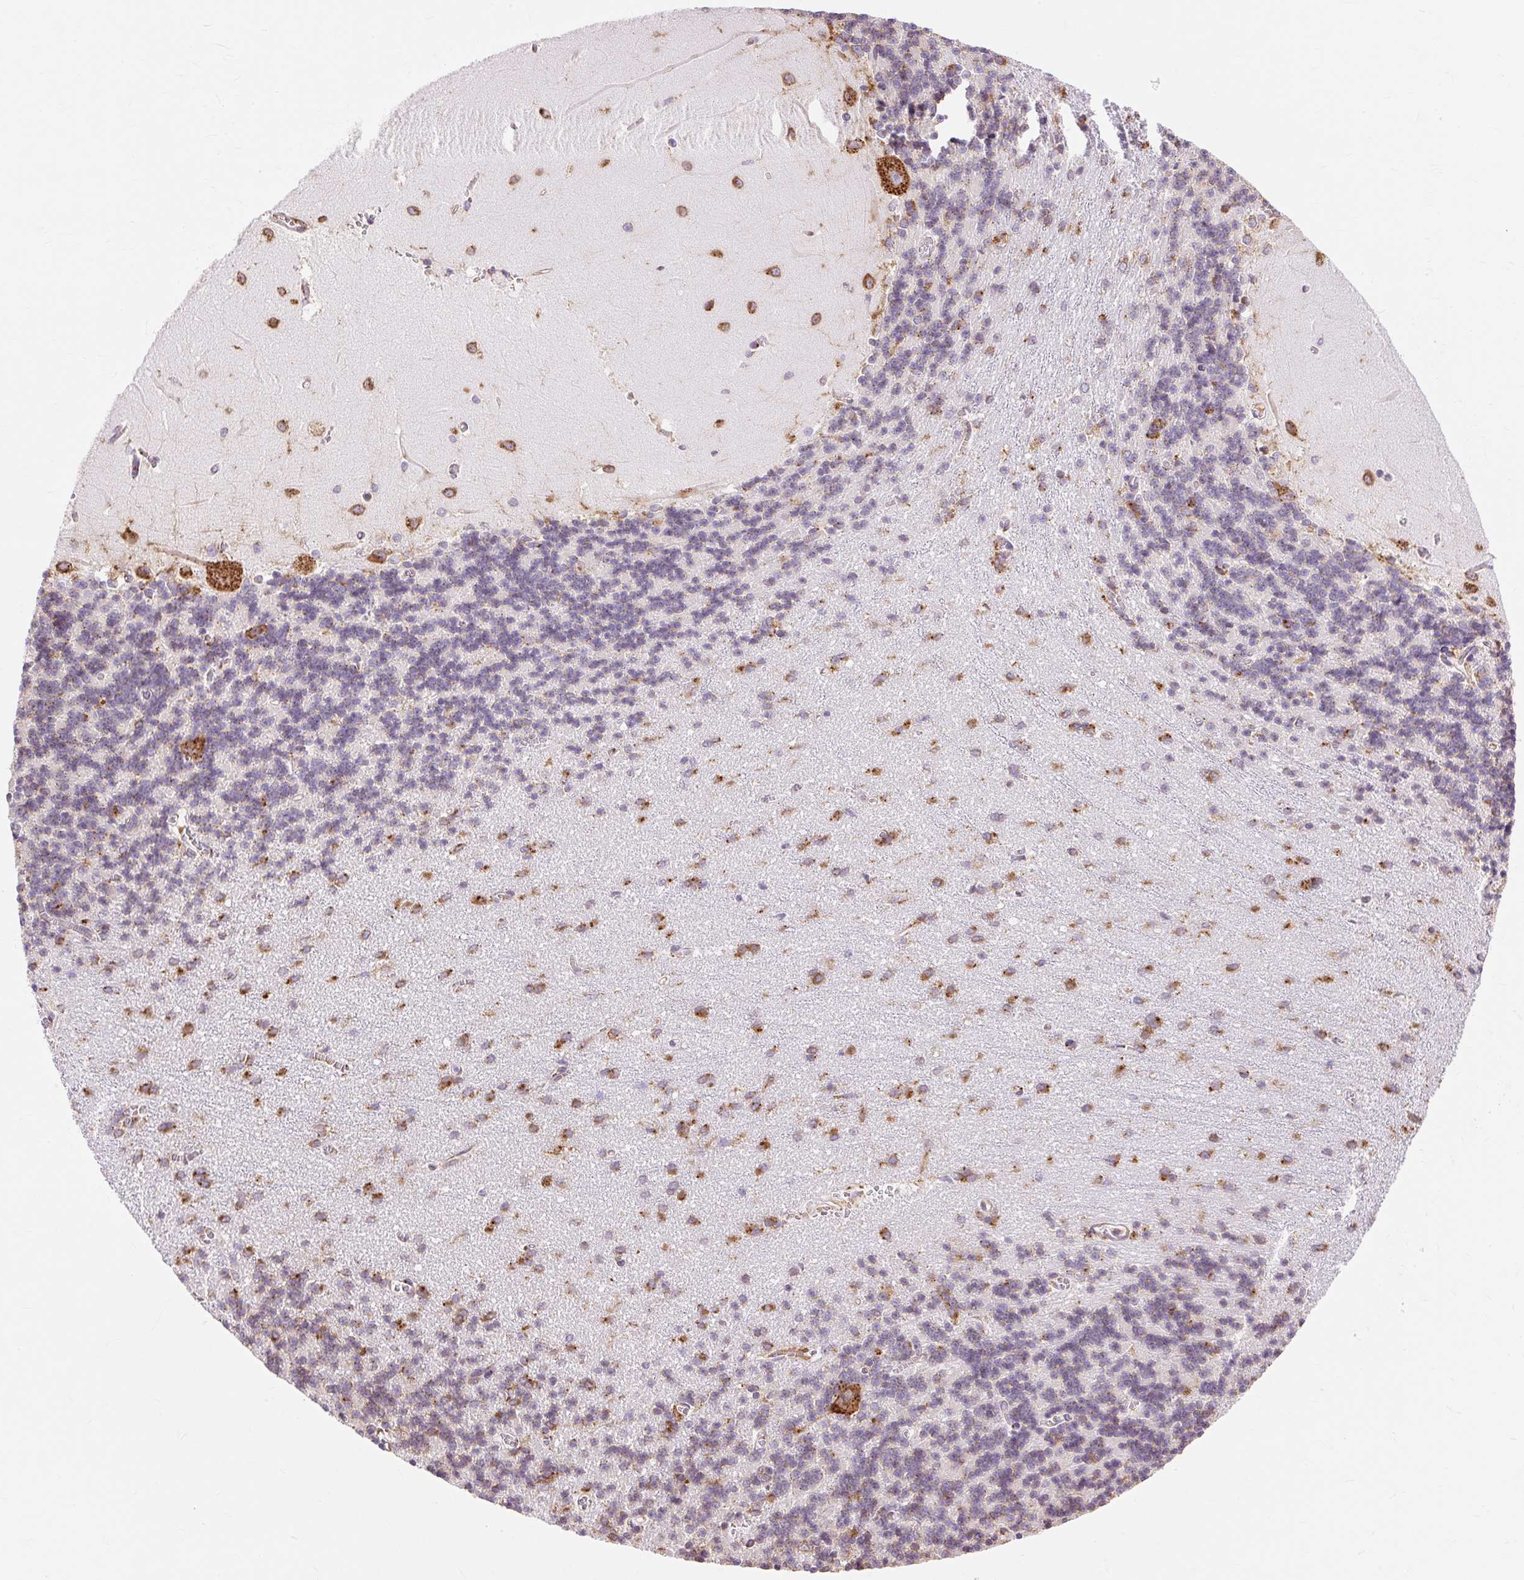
{"staining": {"intensity": "moderate", "quantity": "<25%", "location": "cytoplasmic/membranous"}, "tissue": "cerebellum", "cell_type": "Cells in granular layer", "image_type": "normal", "snomed": [{"axis": "morphology", "description": "Normal tissue, NOS"}, {"axis": "topography", "description": "Cerebellum"}], "caption": "Cerebellum stained with DAB (3,3'-diaminobenzidine) immunohistochemistry (IHC) shows low levels of moderate cytoplasmic/membranous expression in approximately <25% of cells in granular layer.", "gene": "ENSG00000260836", "patient": {"sex": "male", "age": 37}}